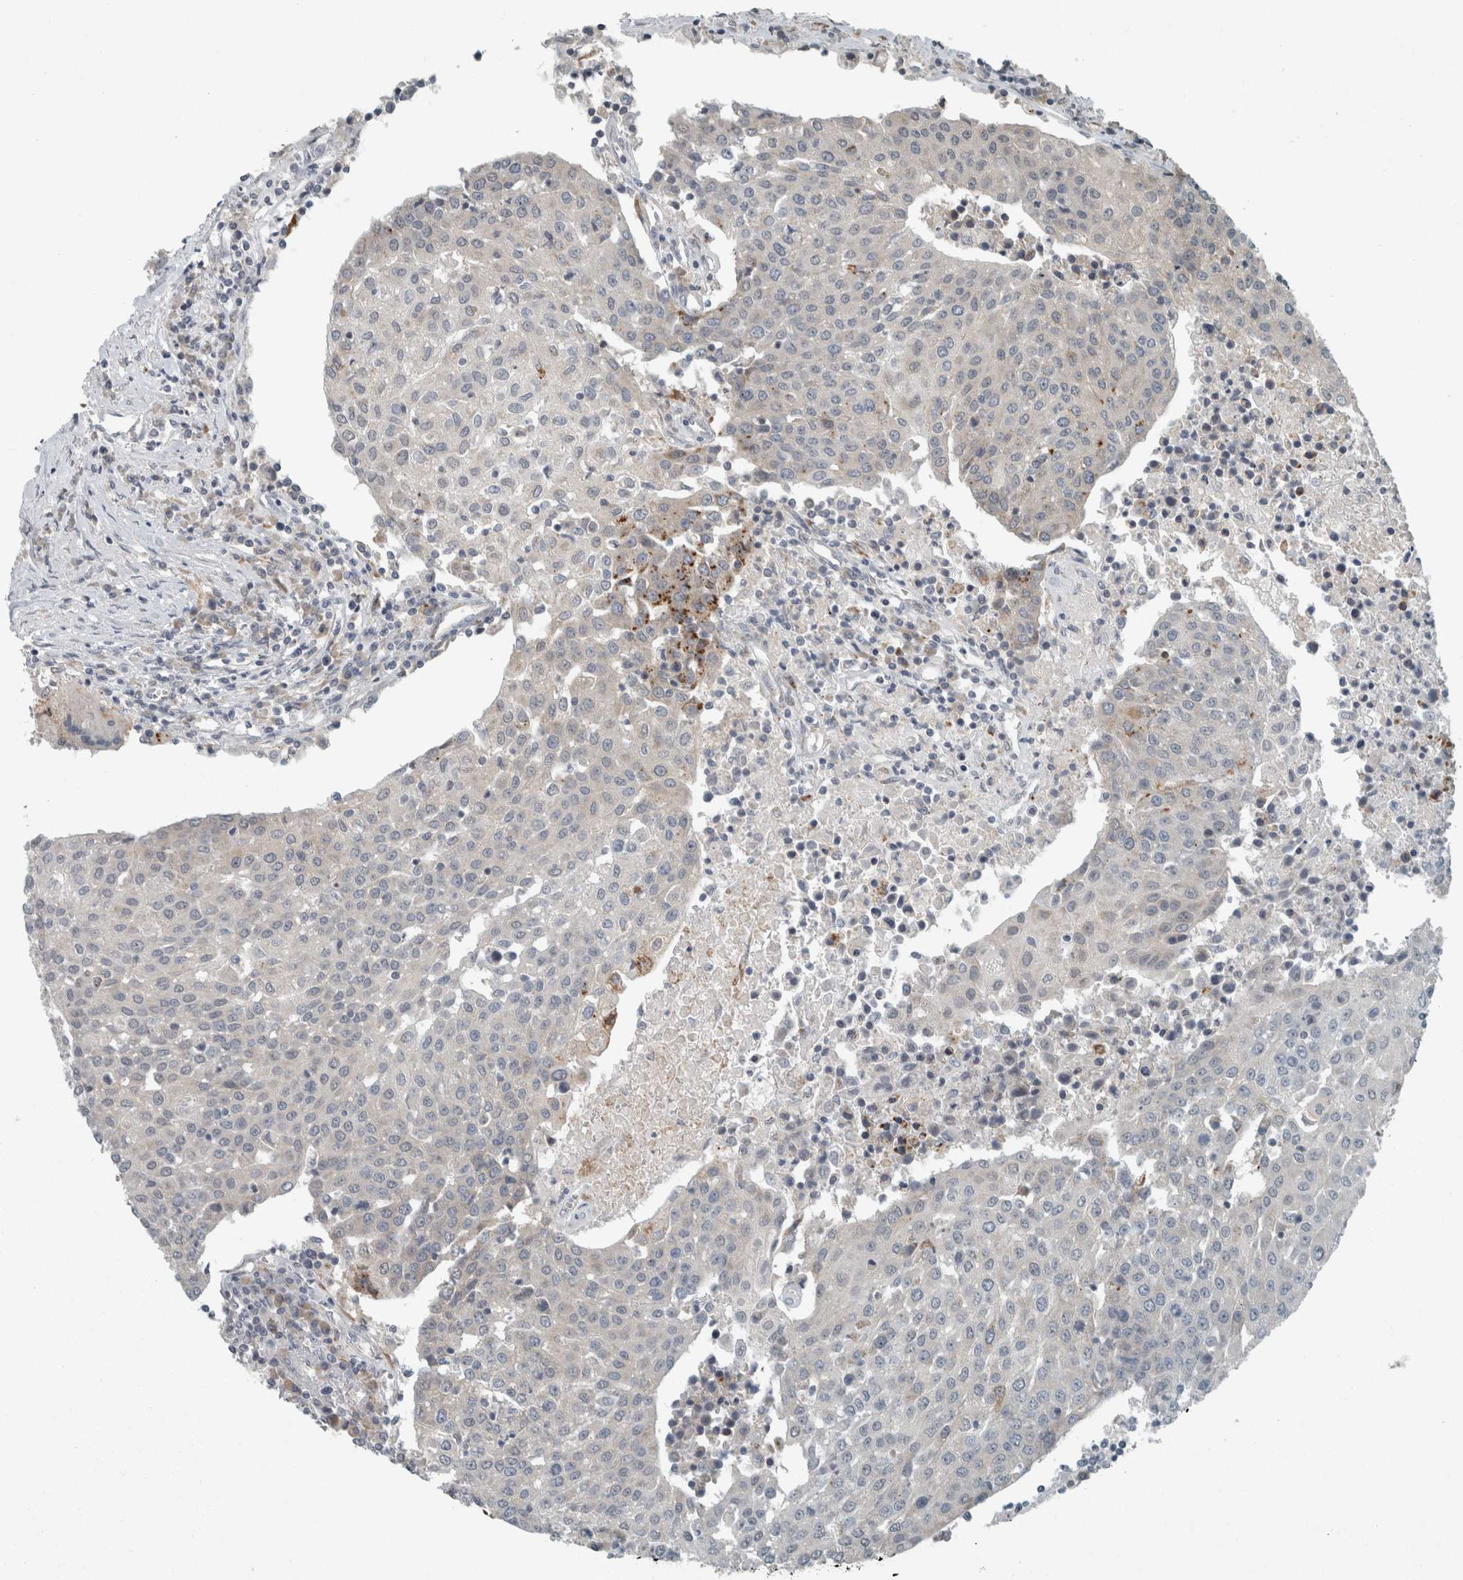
{"staining": {"intensity": "negative", "quantity": "none", "location": "none"}, "tissue": "urothelial cancer", "cell_type": "Tumor cells", "image_type": "cancer", "snomed": [{"axis": "morphology", "description": "Urothelial carcinoma, High grade"}, {"axis": "topography", "description": "Urinary bladder"}], "caption": "DAB (3,3'-diaminobenzidine) immunohistochemical staining of urothelial carcinoma (high-grade) exhibits no significant staining in tumor cells. (Brightfield microscopy of DAB immunohistochemistry at high magnification).", "gene": "KIF1C", "patient": {"sex": "female", "age": 85}}